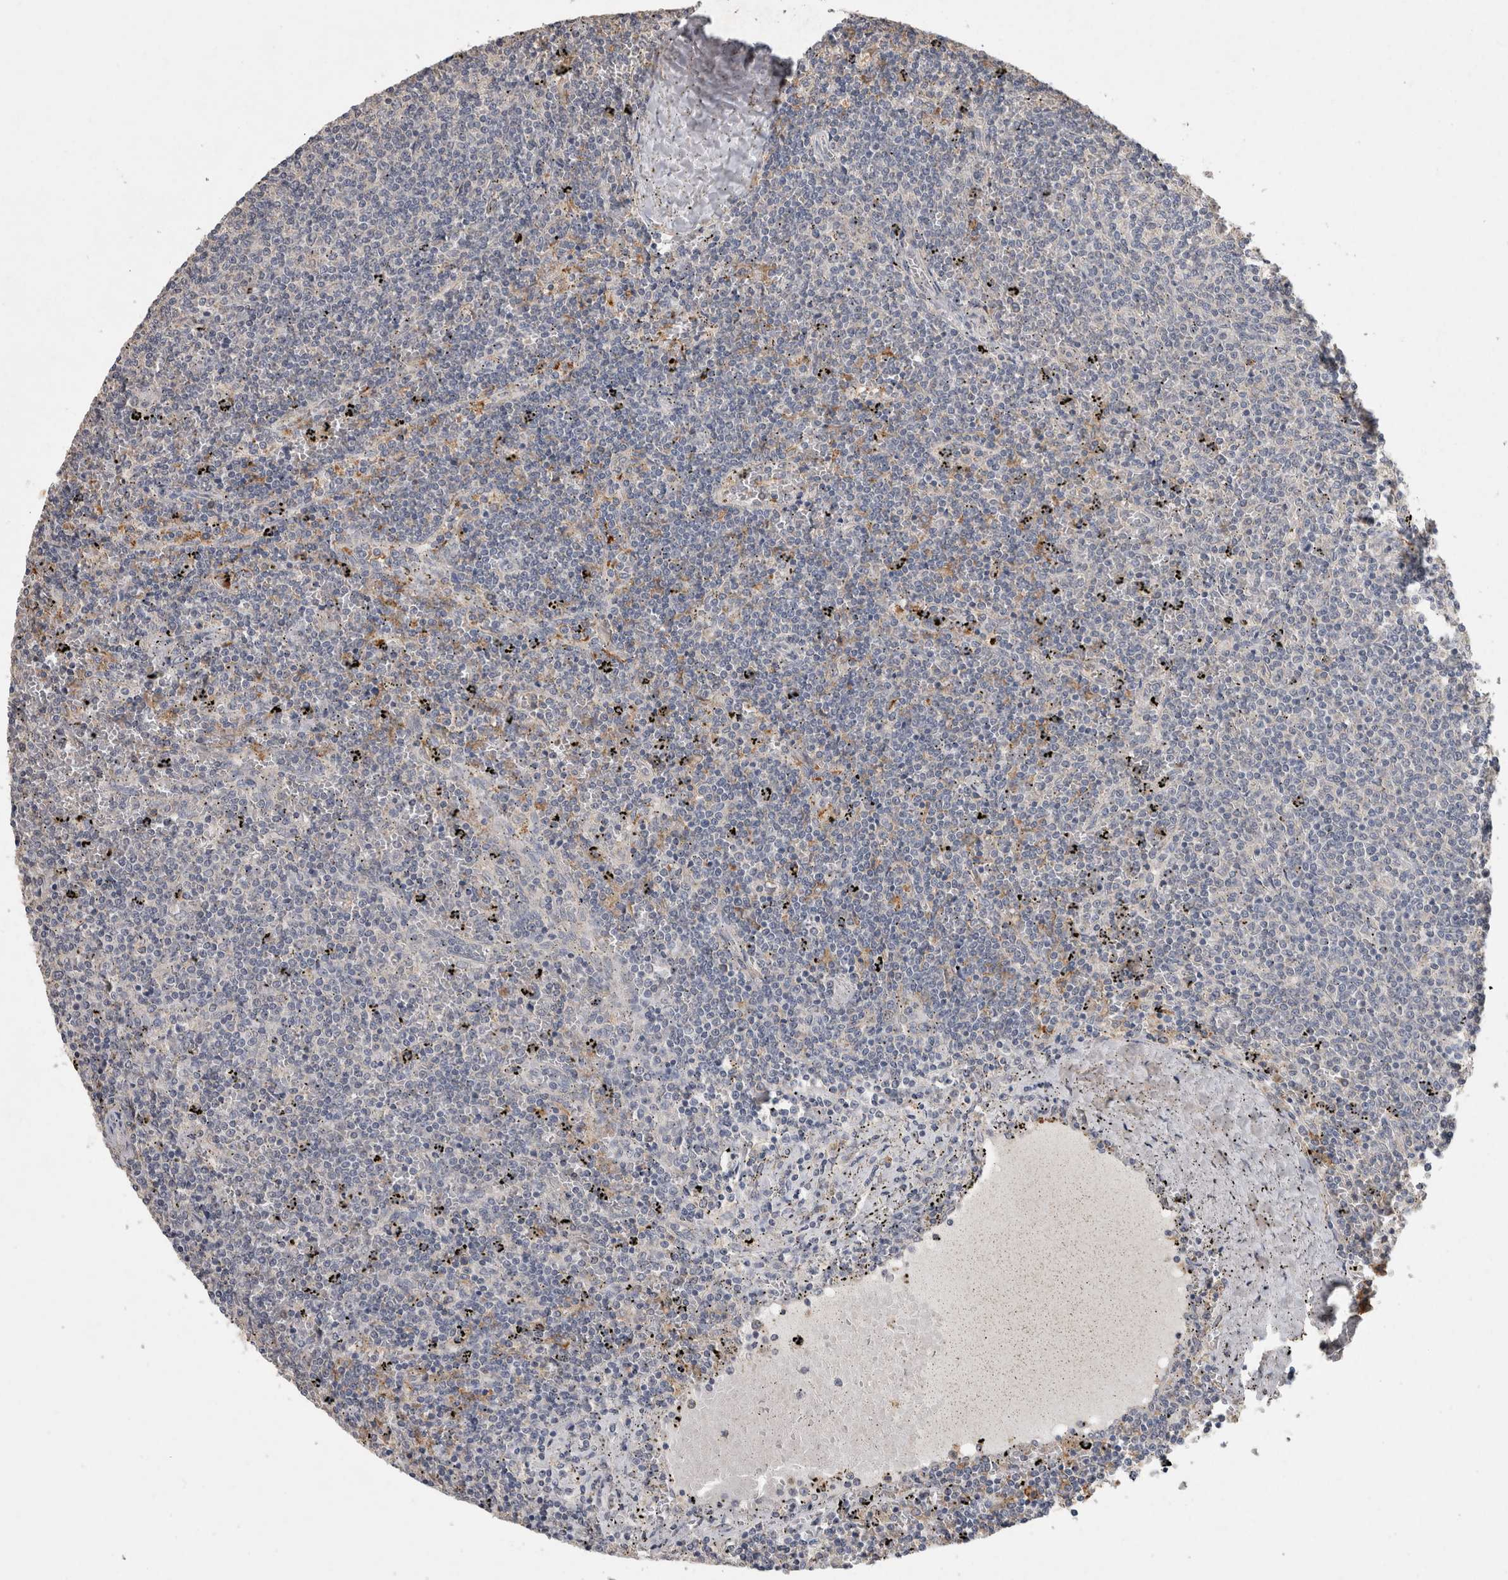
{"staining": {"intensity": "negative", "quantity": "none", "location": "none"}, "tissue": "lymphoma", "cell_type": "Tumor cells", "image_type": "cancer", "snomed": [{"axis": "morphology", "description": "Malignant lymphoma, non-Hodgkin's type, Low grade"}, {"axis": "topography", "description": "Spleen"}], "caption": "The IHC photomicrograph has no significant positivity in tumor cells of malignant lymphoma, non-Hodgkin's type (low-grade) tissue.", "gene": "CNTFR", "patient": {"sex": "female", "age": 50}}